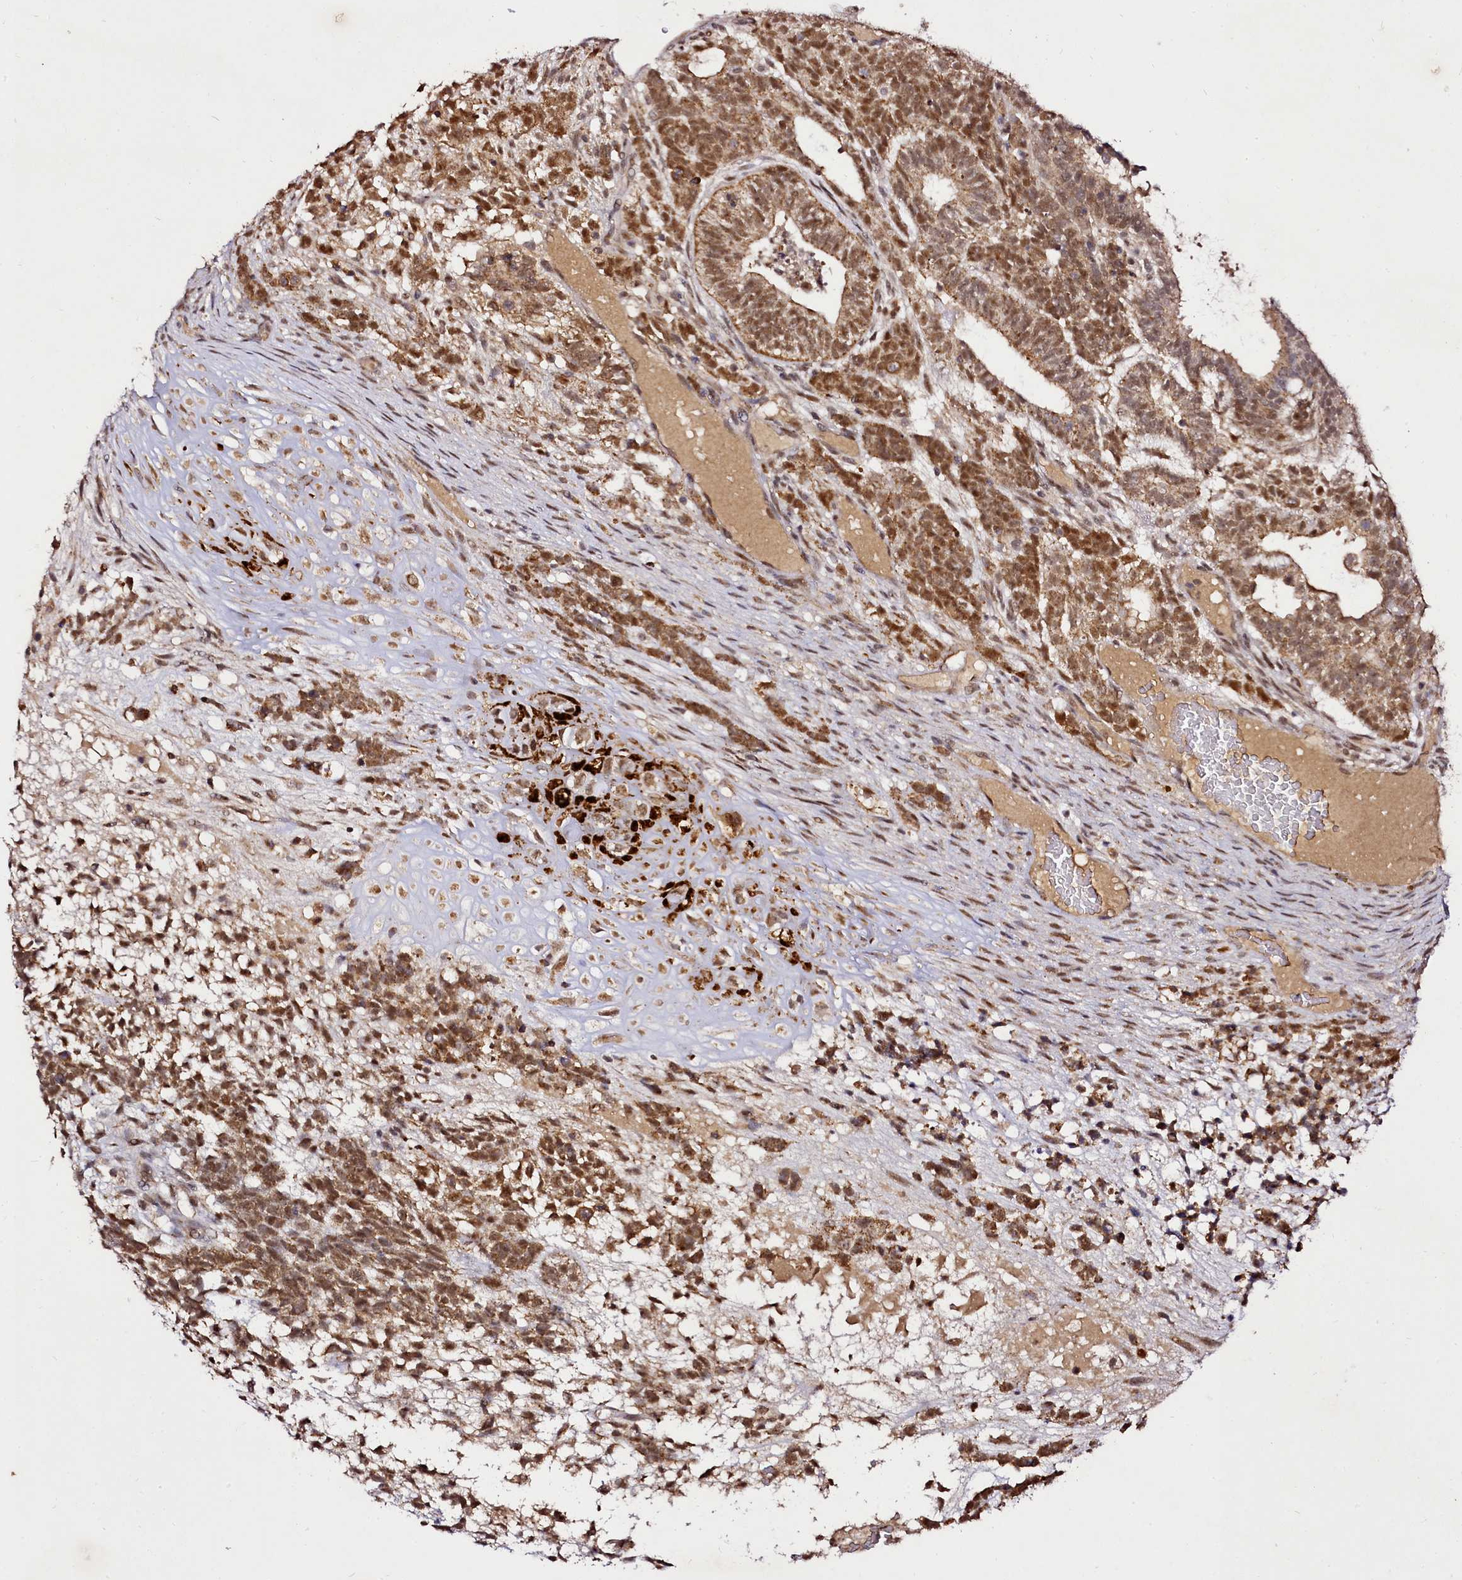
{"staining": {"intensity": "moderate", "quantity": ">75%", "location": "cytoplasmic/membranous,nuclear"}, "tissue": "testis cancer", "cell_type": "Tumor cells", "image_type": "cancer", "snomed": [{"axis": "morphology", "description": "Carcinoma, Embryonal, NOS"}, {"axis": "topography", "description": "Testis"}], "caption": "A medium amount of moderate cytoplasmic/membranous and nuclear staining is identified in approximately >75% of tumor cells in testis embryonal carcinoma tissue. (Brightfield microscopy of DAB IHC at high magnification).", "gene": "EDIL3", "patient": {"sex": "male", "age": 23}}